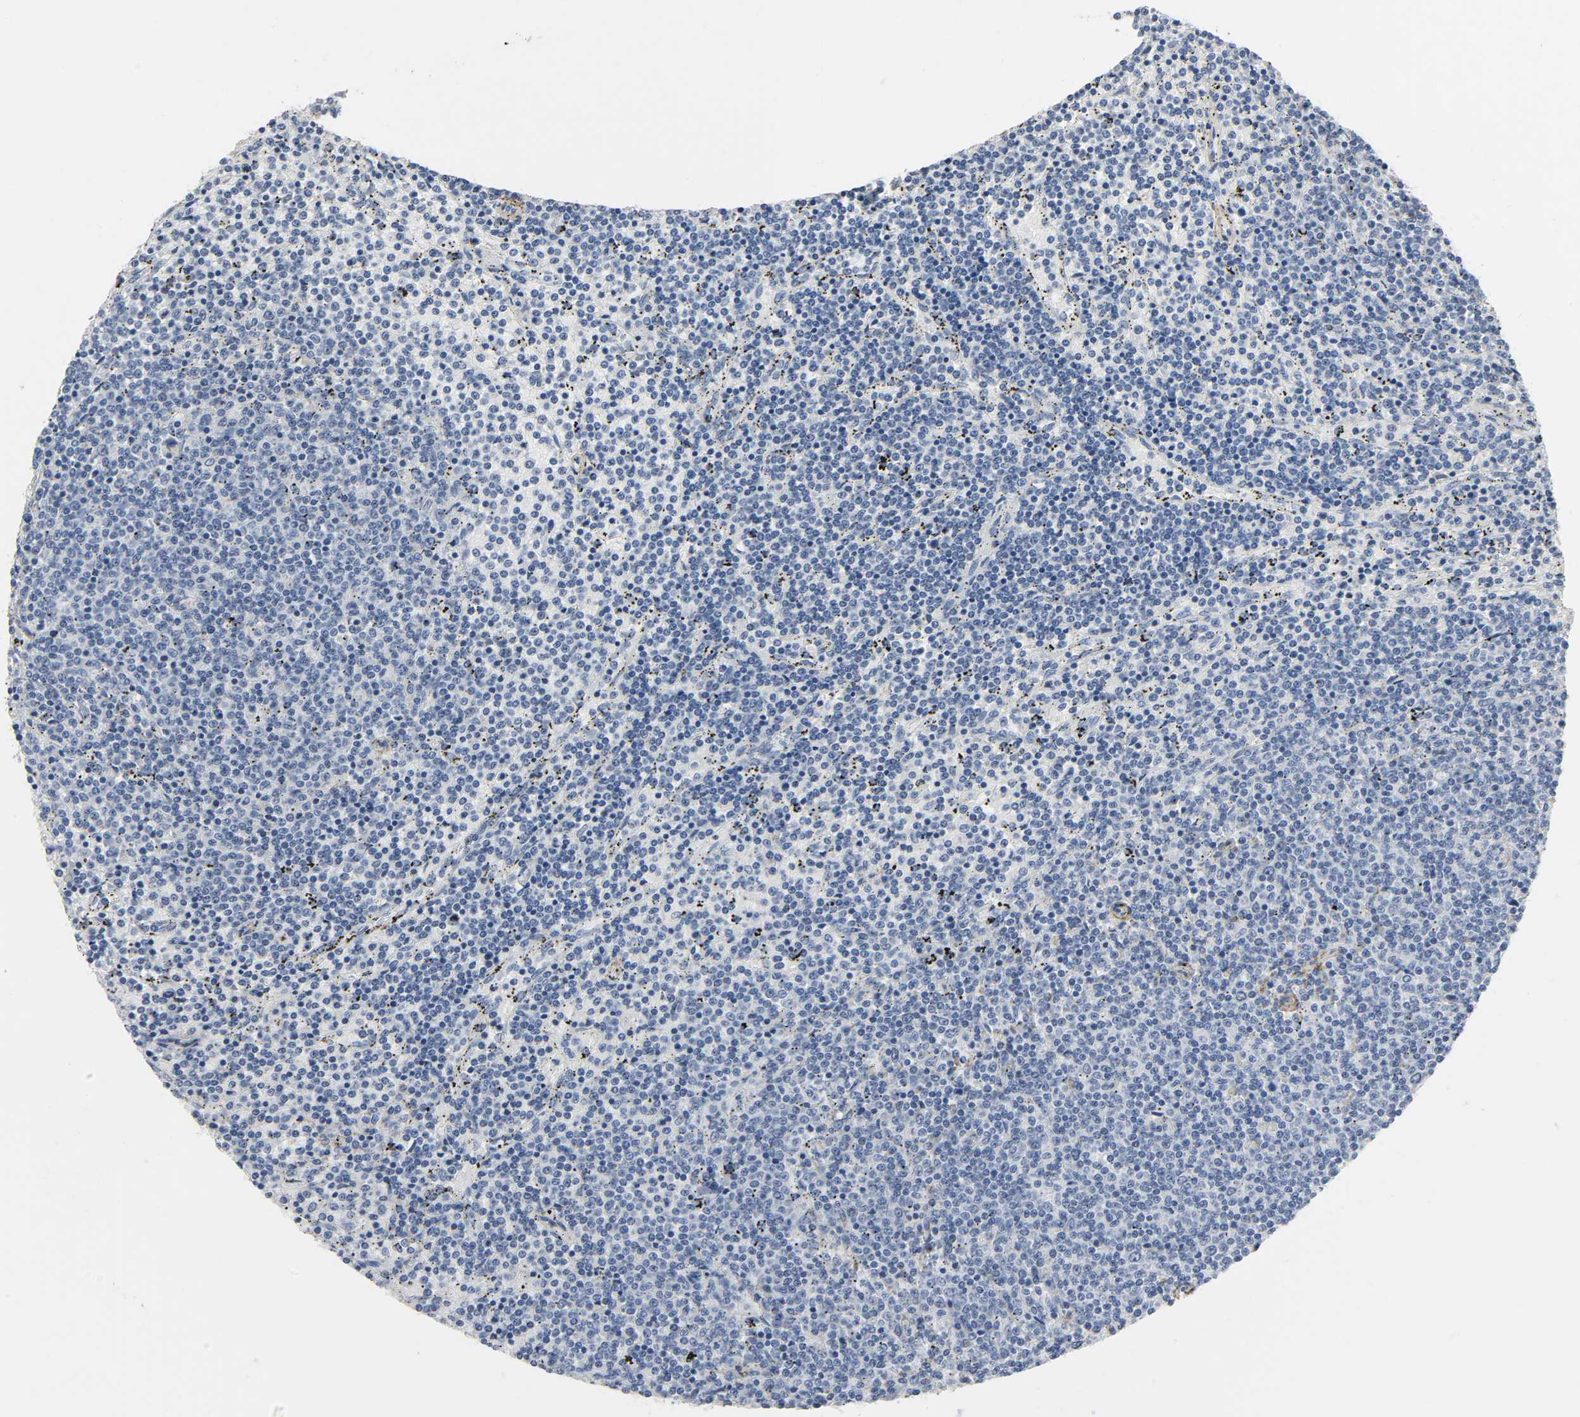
{"staining": {"intensity": "negative", "quantity": "none", "location": "none"}, "tissue": "lymphoma", "cell_type": "Tumor cells", "image_type": "cancer", "snomed": [{"axis": "morphology", "description": "Malignant lymphoma, non-Hodgkin's type, Low grade"}, {"axis": "topography", "description": "Spleen"}], "caption": "Image shows no protein expression in tumor cells of lymphoma tissue. The staining is performed using DAB brown chromogen with nuclei counter-stained in using hematoxylin.", "gene": "FBLN5", "patient": {"sex": "female", "age": 50}}